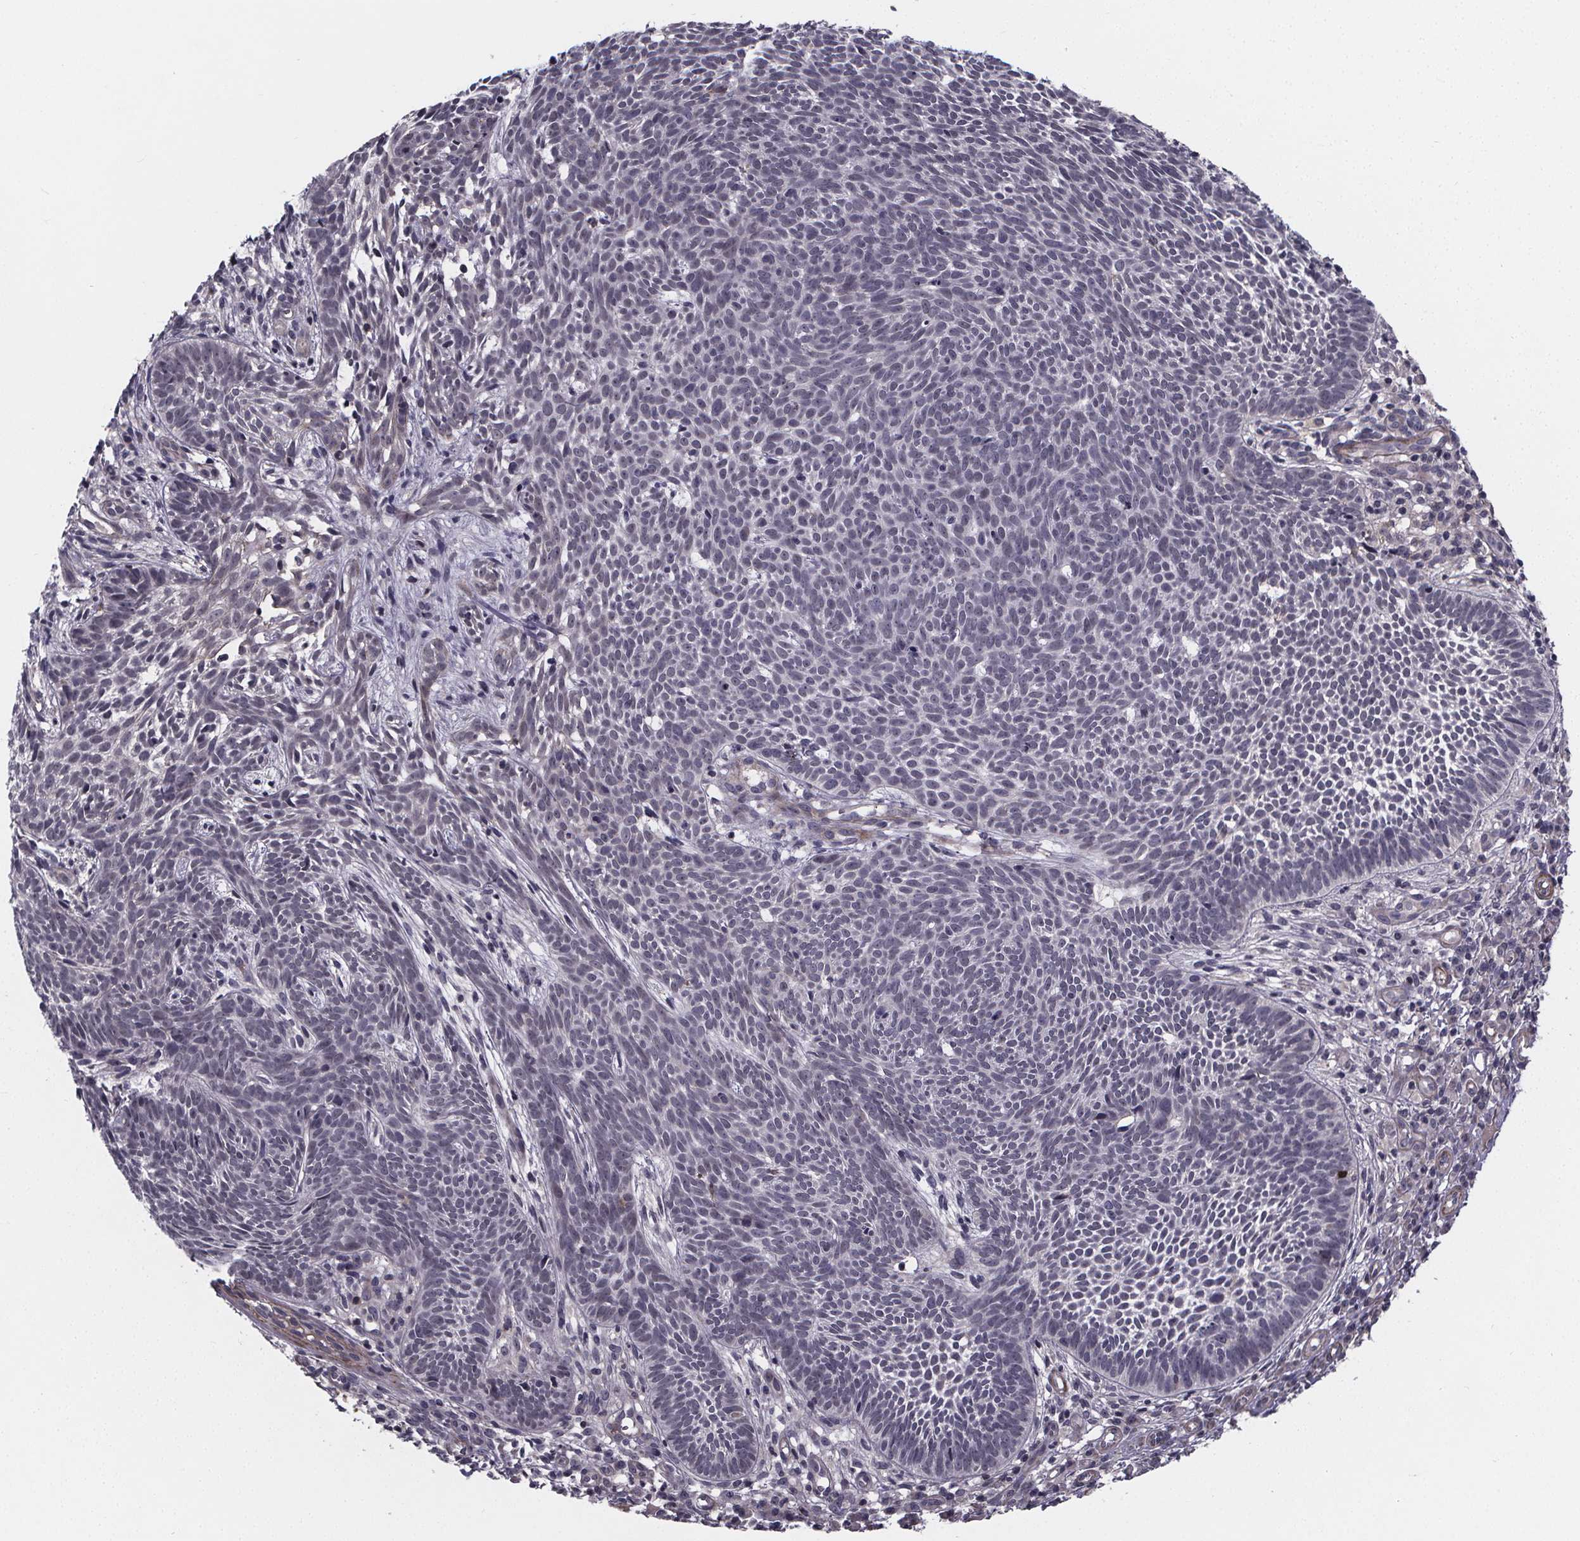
{"staining": {"intensity": "negative", "quantity": "none", "location": "none"}, "tissue": "skin cancer", "cell_type": "Tumor cells", "image_type": "cancer", "snomed": [{"axis": "morphology", "description": "Basal cell carcinoma"}, {"axis": "topography", "description": "Skin"}], "caption": "IHC micrograph of neoplastic tissue: skin cancer stained with DAB (3,3'-diaminobenzidine) reveals no significant protein positivity in tumor cells. (Brightfield microscopy of DAB (3,3'-diaminobenzidine) IHC at high magnification).", "gene": "FBXW2", "patient": {"sex": "male", "age": 59}}